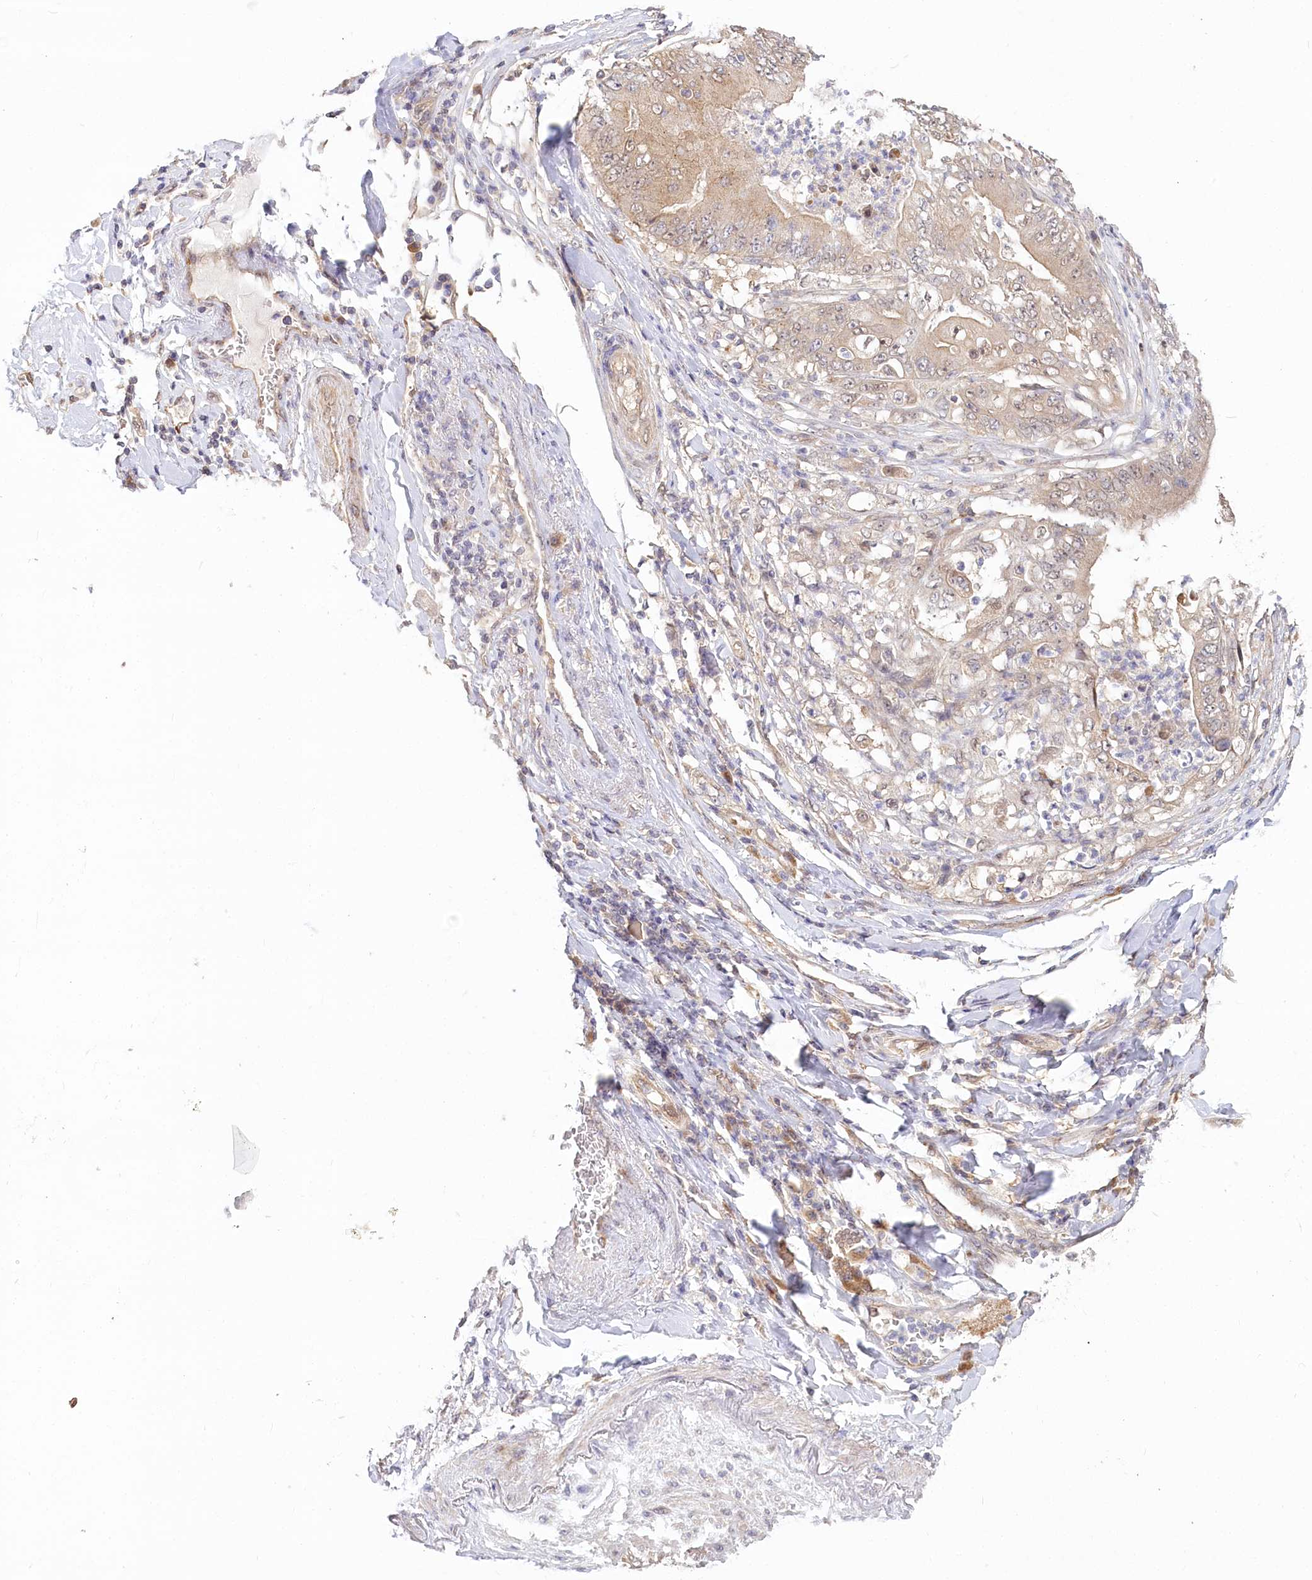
{"staining": {"intensity": "weak", "quantity": ">75%", "location": "cytoplasmic/membranous"}, "tissue": "stomach cancer", "cell_type": "Tumor cells", "image_type": "cancer", "snomed": [{"axis": "morphology", "description": "Adenocarcinoma, NOS"}, {"axis": "topography", "description": "Stomach"}], "caption": "Stomach cancer (adenocarcinoma) stained with a brown dye displays weak cytoplasmic/membranous positive expression in approximately >75% of tumor cells.", "gene": "CEP70", "patient": {"sex": "female", "age": 73}}